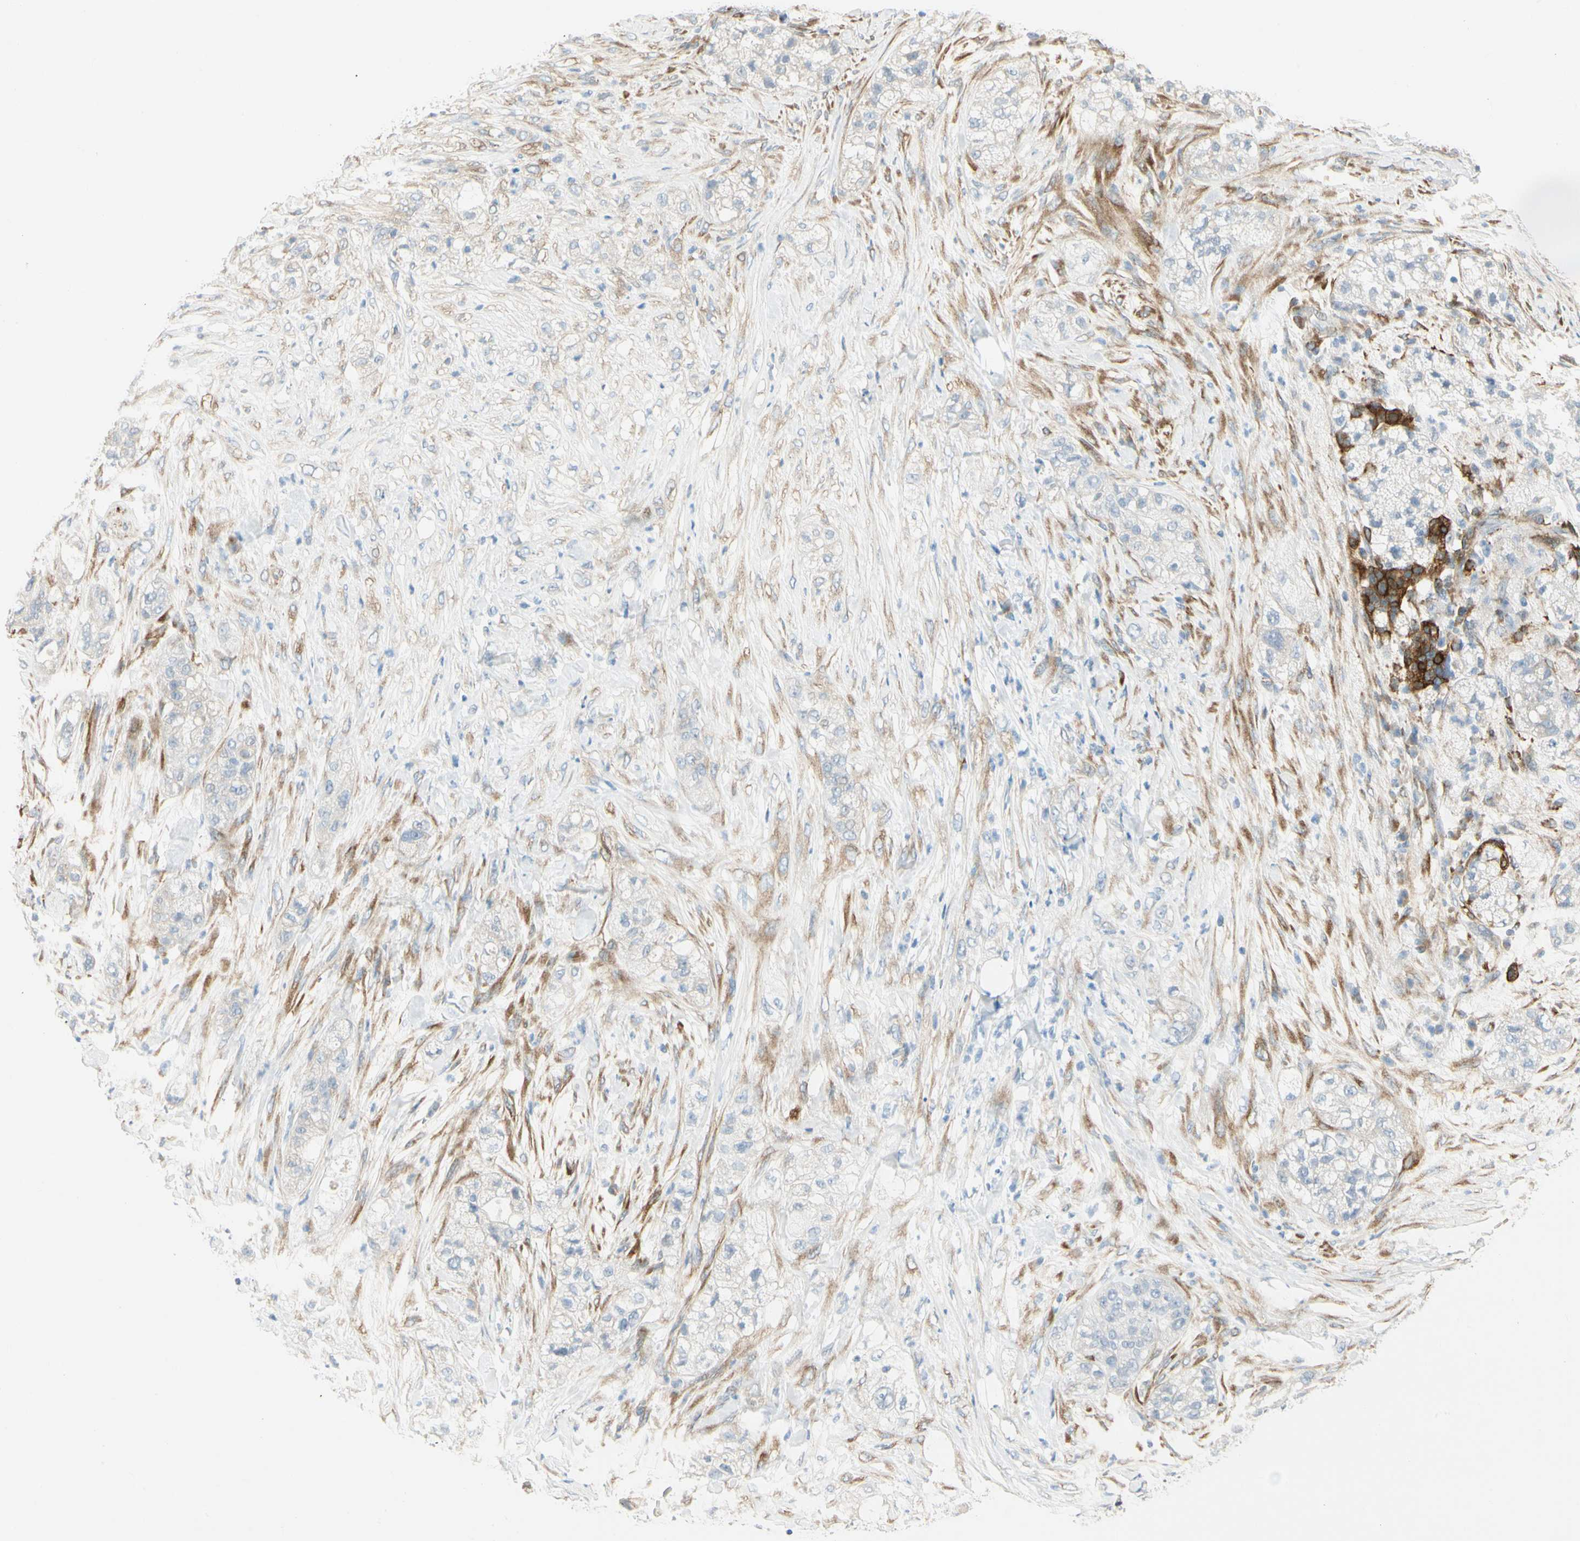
{"staining": {"intensity": "negative", "quantity": "none", "location": "none"}, "tissue": "pancreatic cancer", "cell_type": "Tumor cells", "image_type": "cancer", "snomed": [{"axis": "morphology", "description": "Adenocarcinoma, NOS"}, {"axis": "topography", "description": "Pancreas"}], "caption": "IHC photomicrograph of neoplastic tissue: pancreatic cancer stained with DAB demonstrates no significant protein positivity in tumor cells. Nuclei are stained in blue.", "gene": "AMPH", "patient": {"sex": "female", "age": 78}}